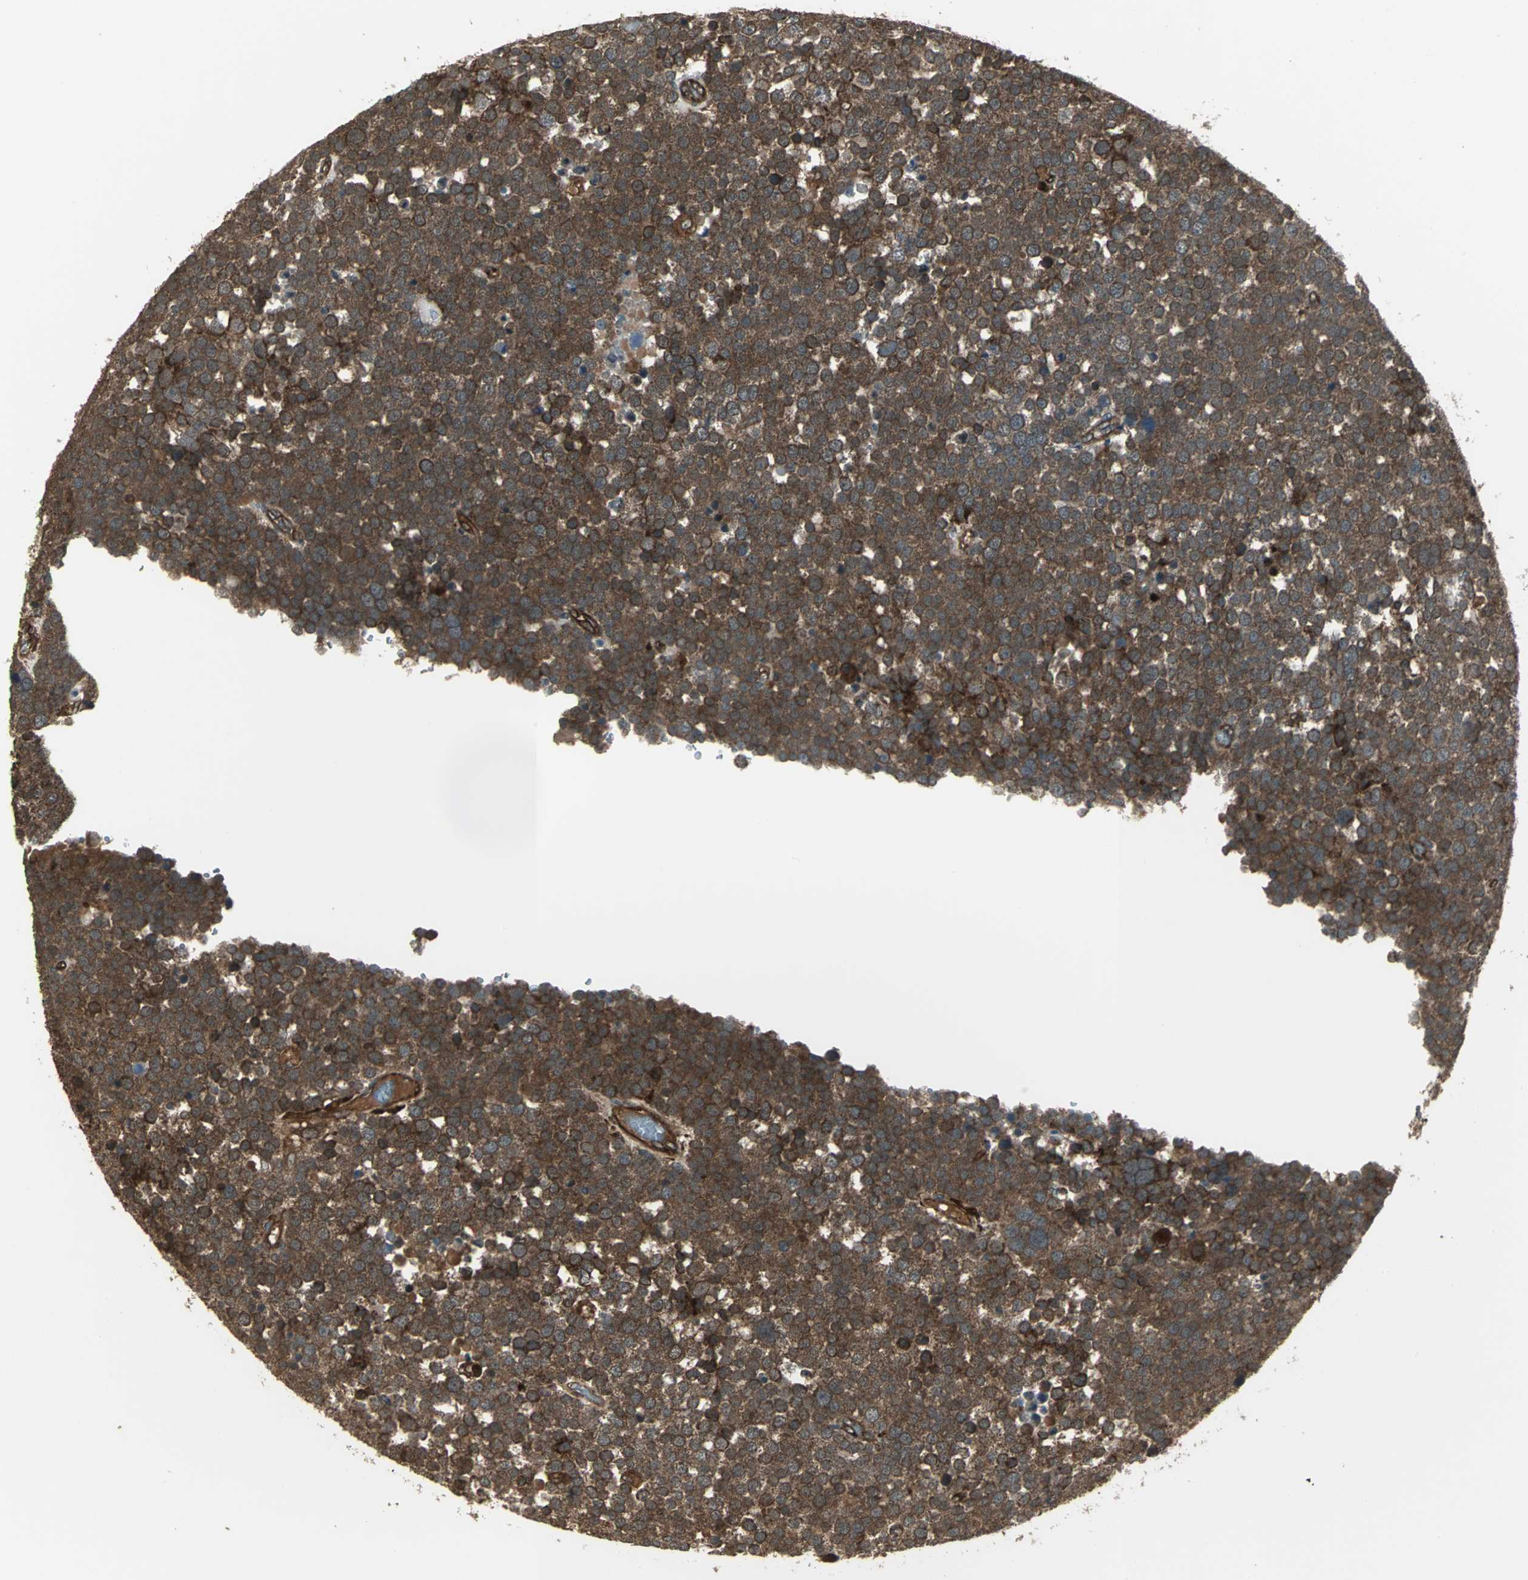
{"staining": {"intensity": "strong", "quantity": ">75%", "location": "cytoplasmic/membranous"}, "tissue": "testis cancer", "cell_type": "Tumor cells", "image_type": "cancer", "snomed": [{"axis": "morphology", "description": "Seminoma, NOS"}, {"axis": "topography", "description": "Testis"}], "caption": "Protein expression analysis of testis cancer (seminoma) exhibits strong cytoplasmic/membranous expression in about >75% of tumor cells.", "gene": "PRXL2B", "patient": {"sex": "male", "age": 71}}